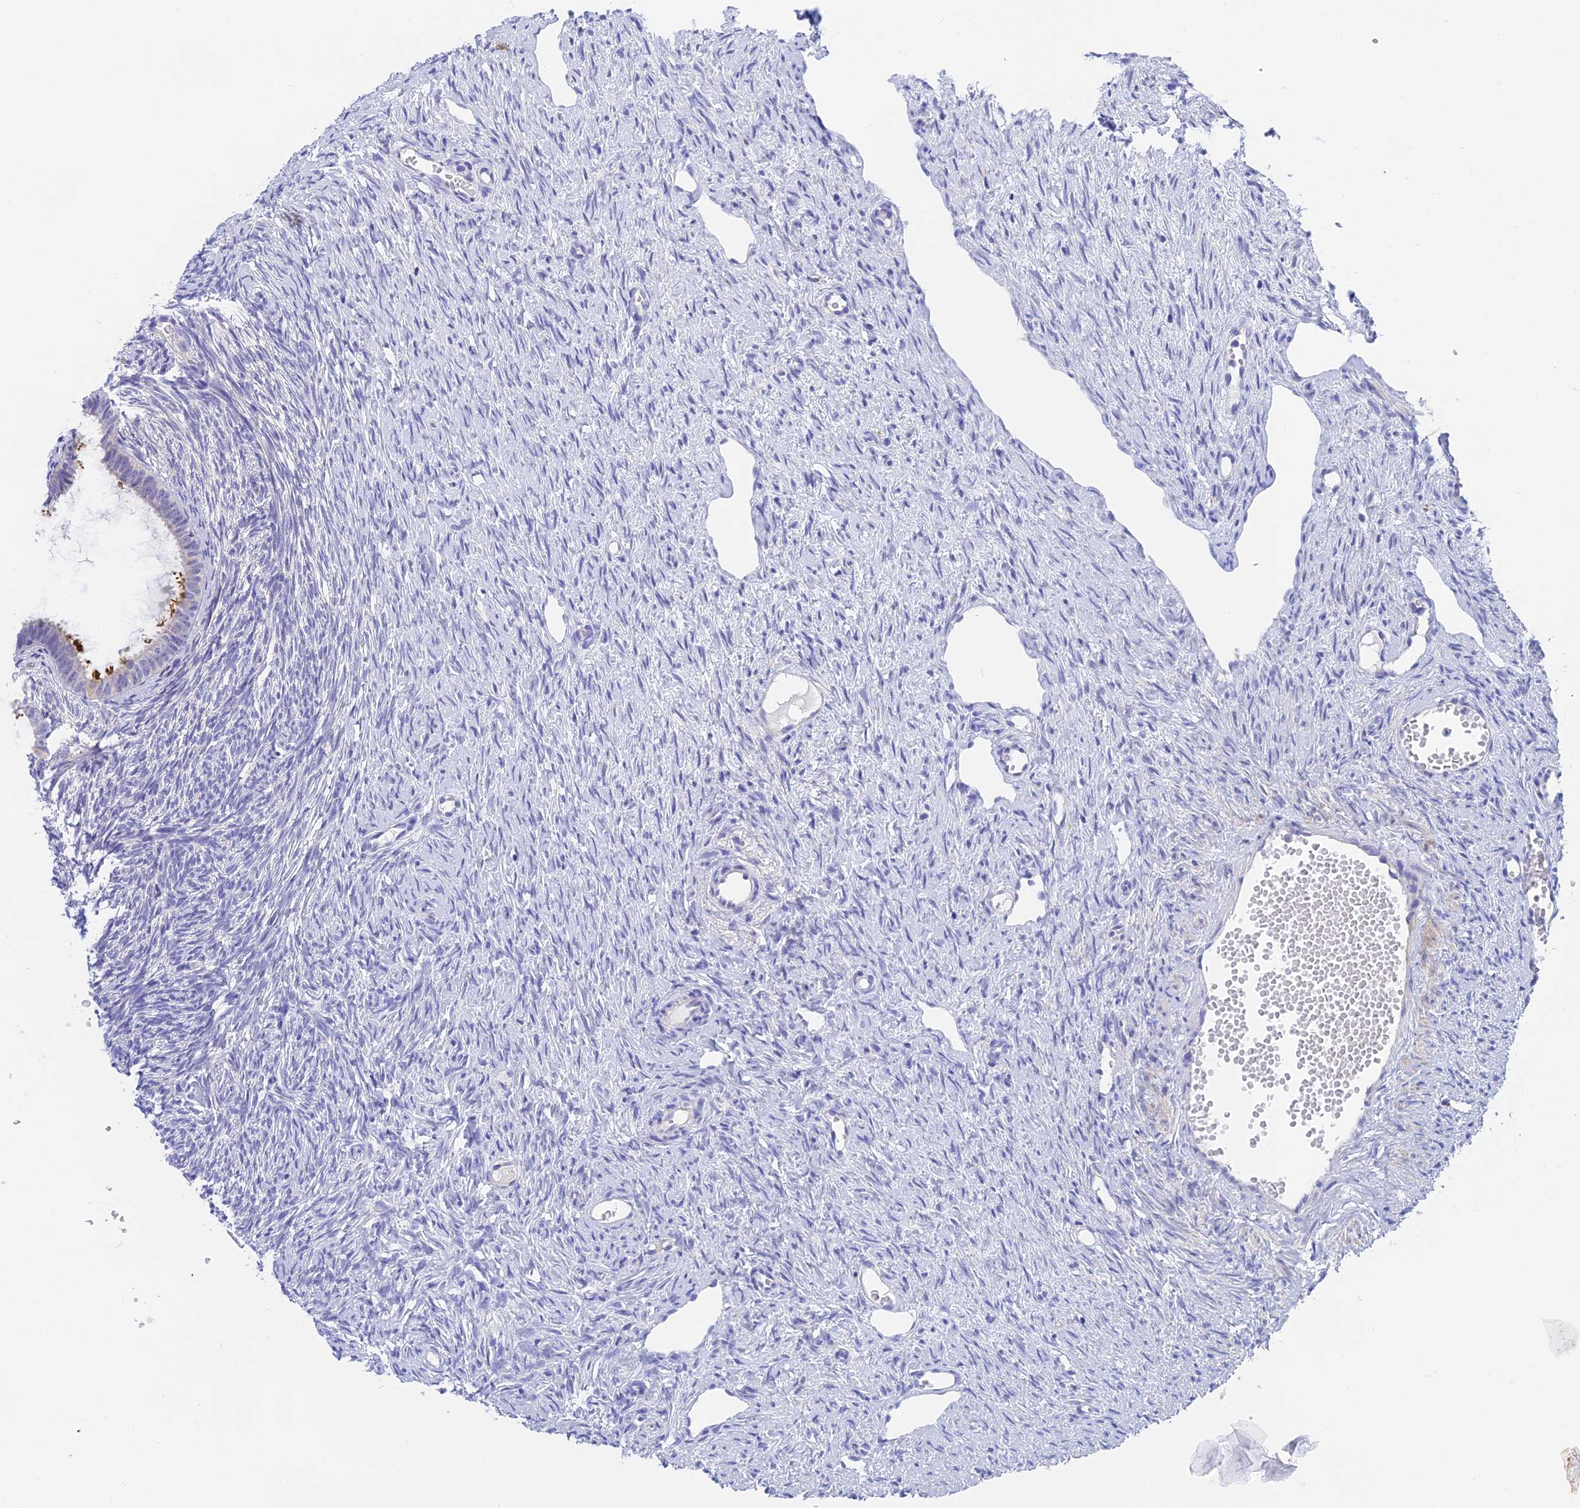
{"staining": {"intensity": "negative", "quantity": "none", "location": "none"}, "tissue": "ovary", "cell_type": "Follicle cells", "image_type": "normal", "snomed": [{"axis": "morphology", "description": "Normal tissue, NOS"}, {"axis": "topography", "description": "Ovary"}], "caption": "Histopathology image shows no protein expression in follicle cells of unremarkable ovary. Brightfield microscopy of immunohistochemistry stained with DAB (brown) and hematoxylin (blue), captured at high magnification.", "gene": "GLB1L", "patient": {"sex": "female", "age": 51}}